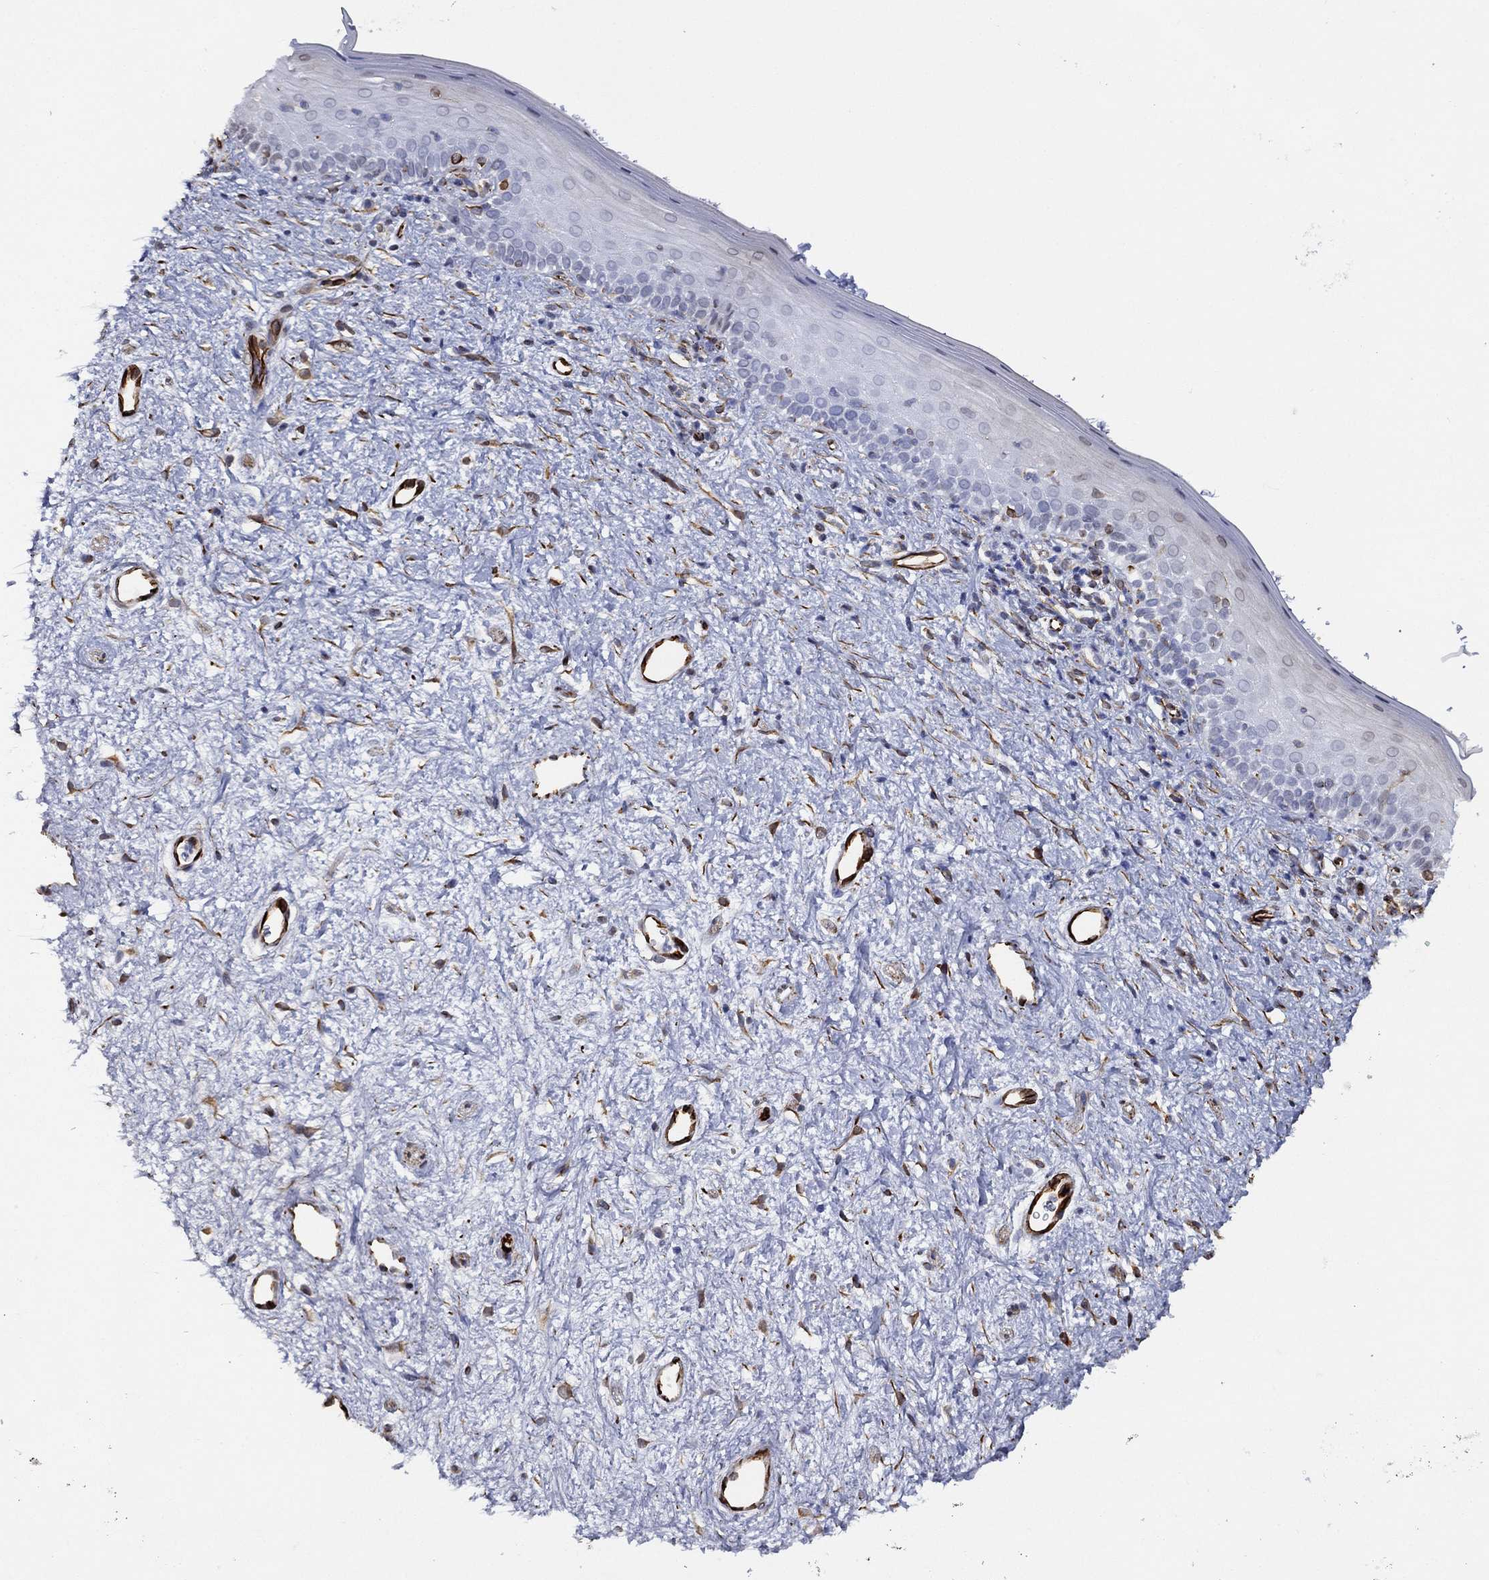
{"staining": {"intensity": "negative", "quantity": "none", "location": "none"}, "tissue": "vagina", "cell_type": "Squamous epithelial cells", "image_type": "normal", "snomed": [{"axis": "morphology", "description": "Normal tissue, NOS"}, {"axis": "topography", "description": "Vagina"}], "caption": "Immunohistochemical staining of normal vagina demonstrates no significant expression in squamous epithelial cells. (Stains: DAB (3,3'-diaminobenzidine) immunohistochemistry with hematoxylin counter stain, Microscopy: brightfield microscopy at high magnification).", "gene": "MAS1", "patient": {"sex": "female", "age": 47}}